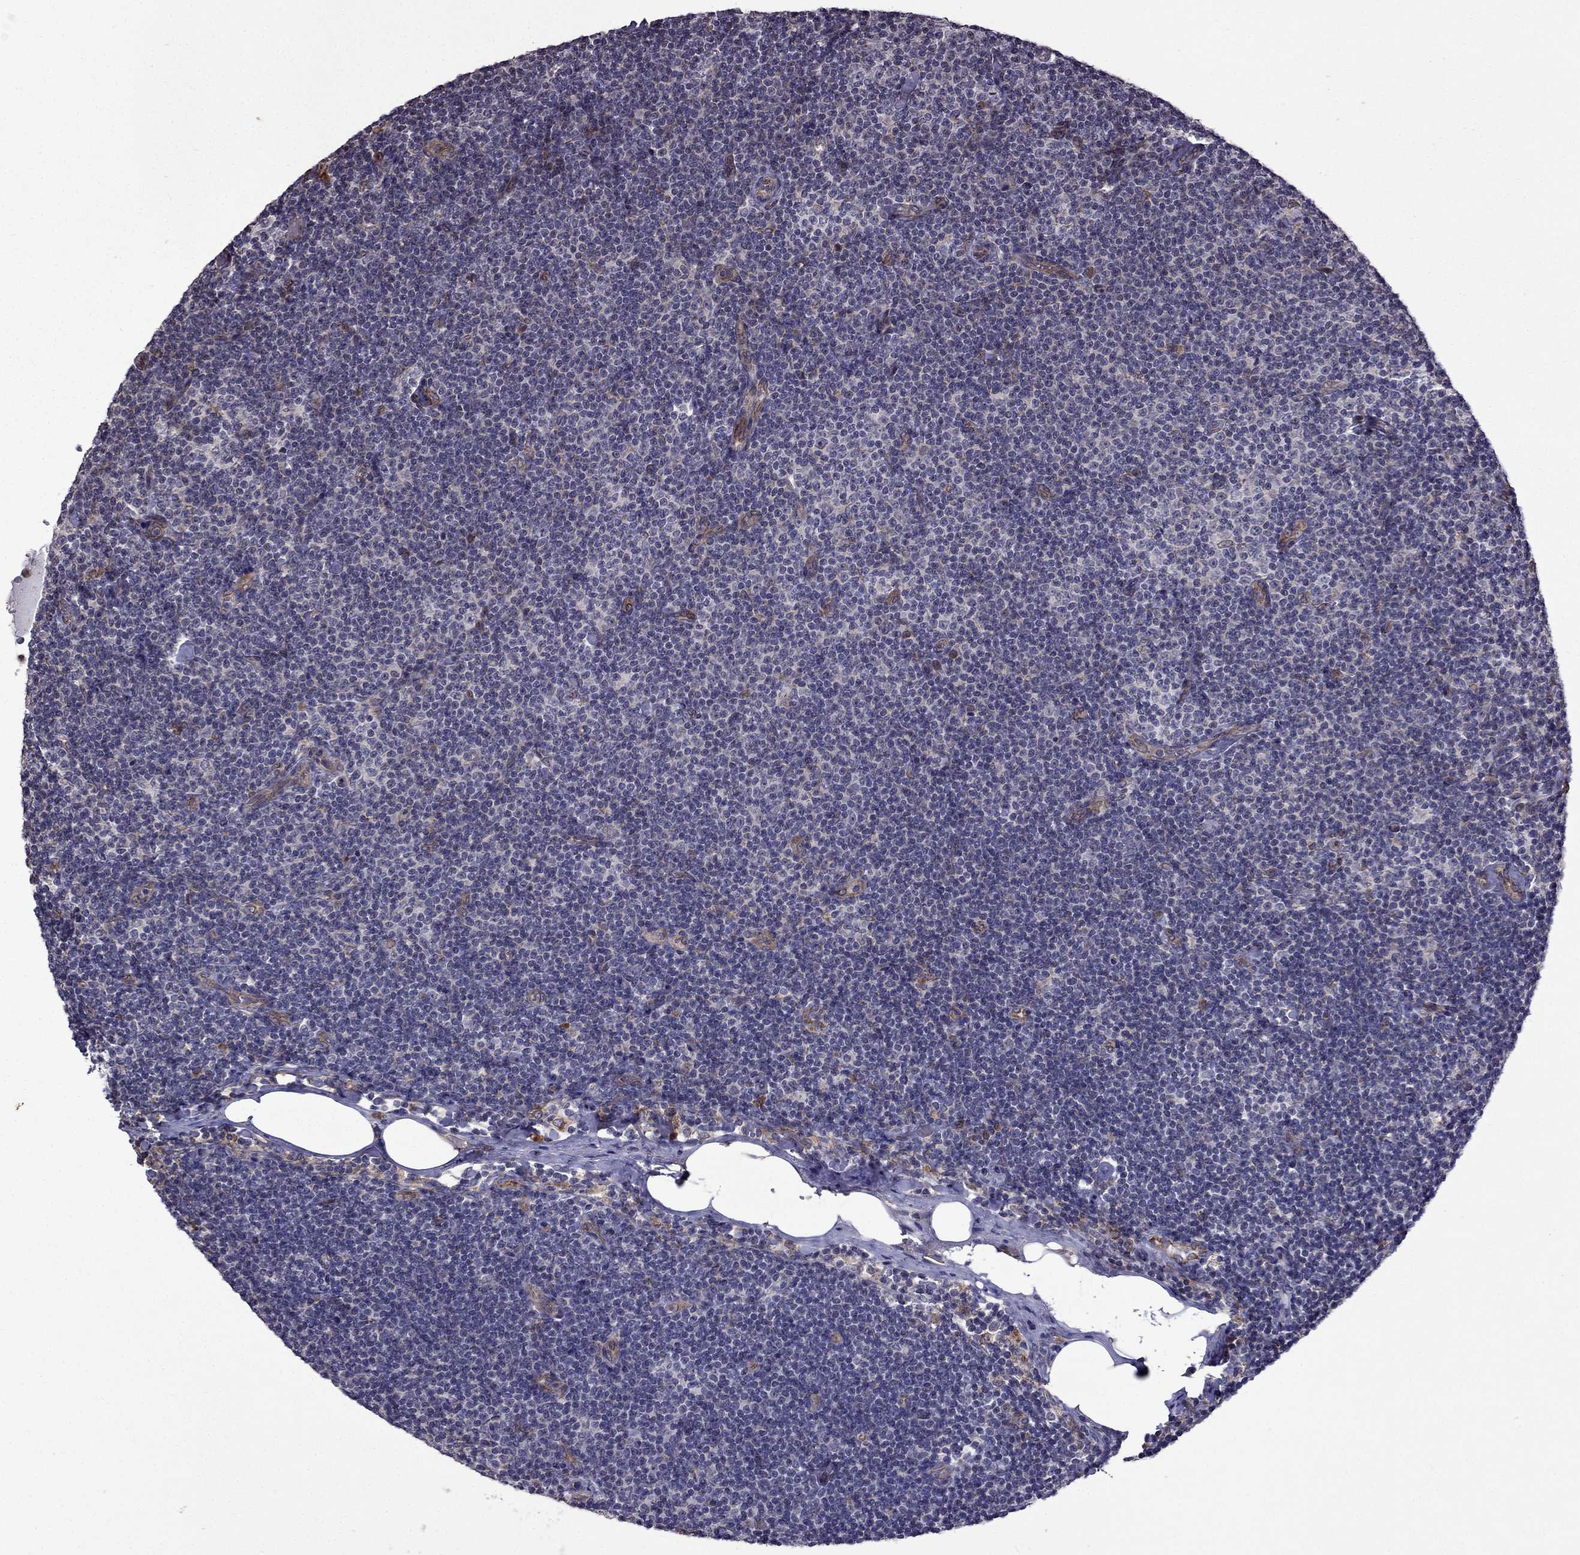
{"staining": {"intensity": "negative", "quantity": "none", "location": "none"}, "tissue": "lymphoma", "cell_type": "Tumor cells", "image_type": "cancer", "snomed": [{"axis": "morphology", "description": "Malignant lymphoma, non-Hodgkin's type, Low grade"}, {"axis": "topography", "description": "Lymph node"}], "caption": "Lymphoma was stained to show a protein in brown. There is no significant expression in tumor cells.", "gene": "IKBIP", "patient": {"sex": "male", "age": 81}}